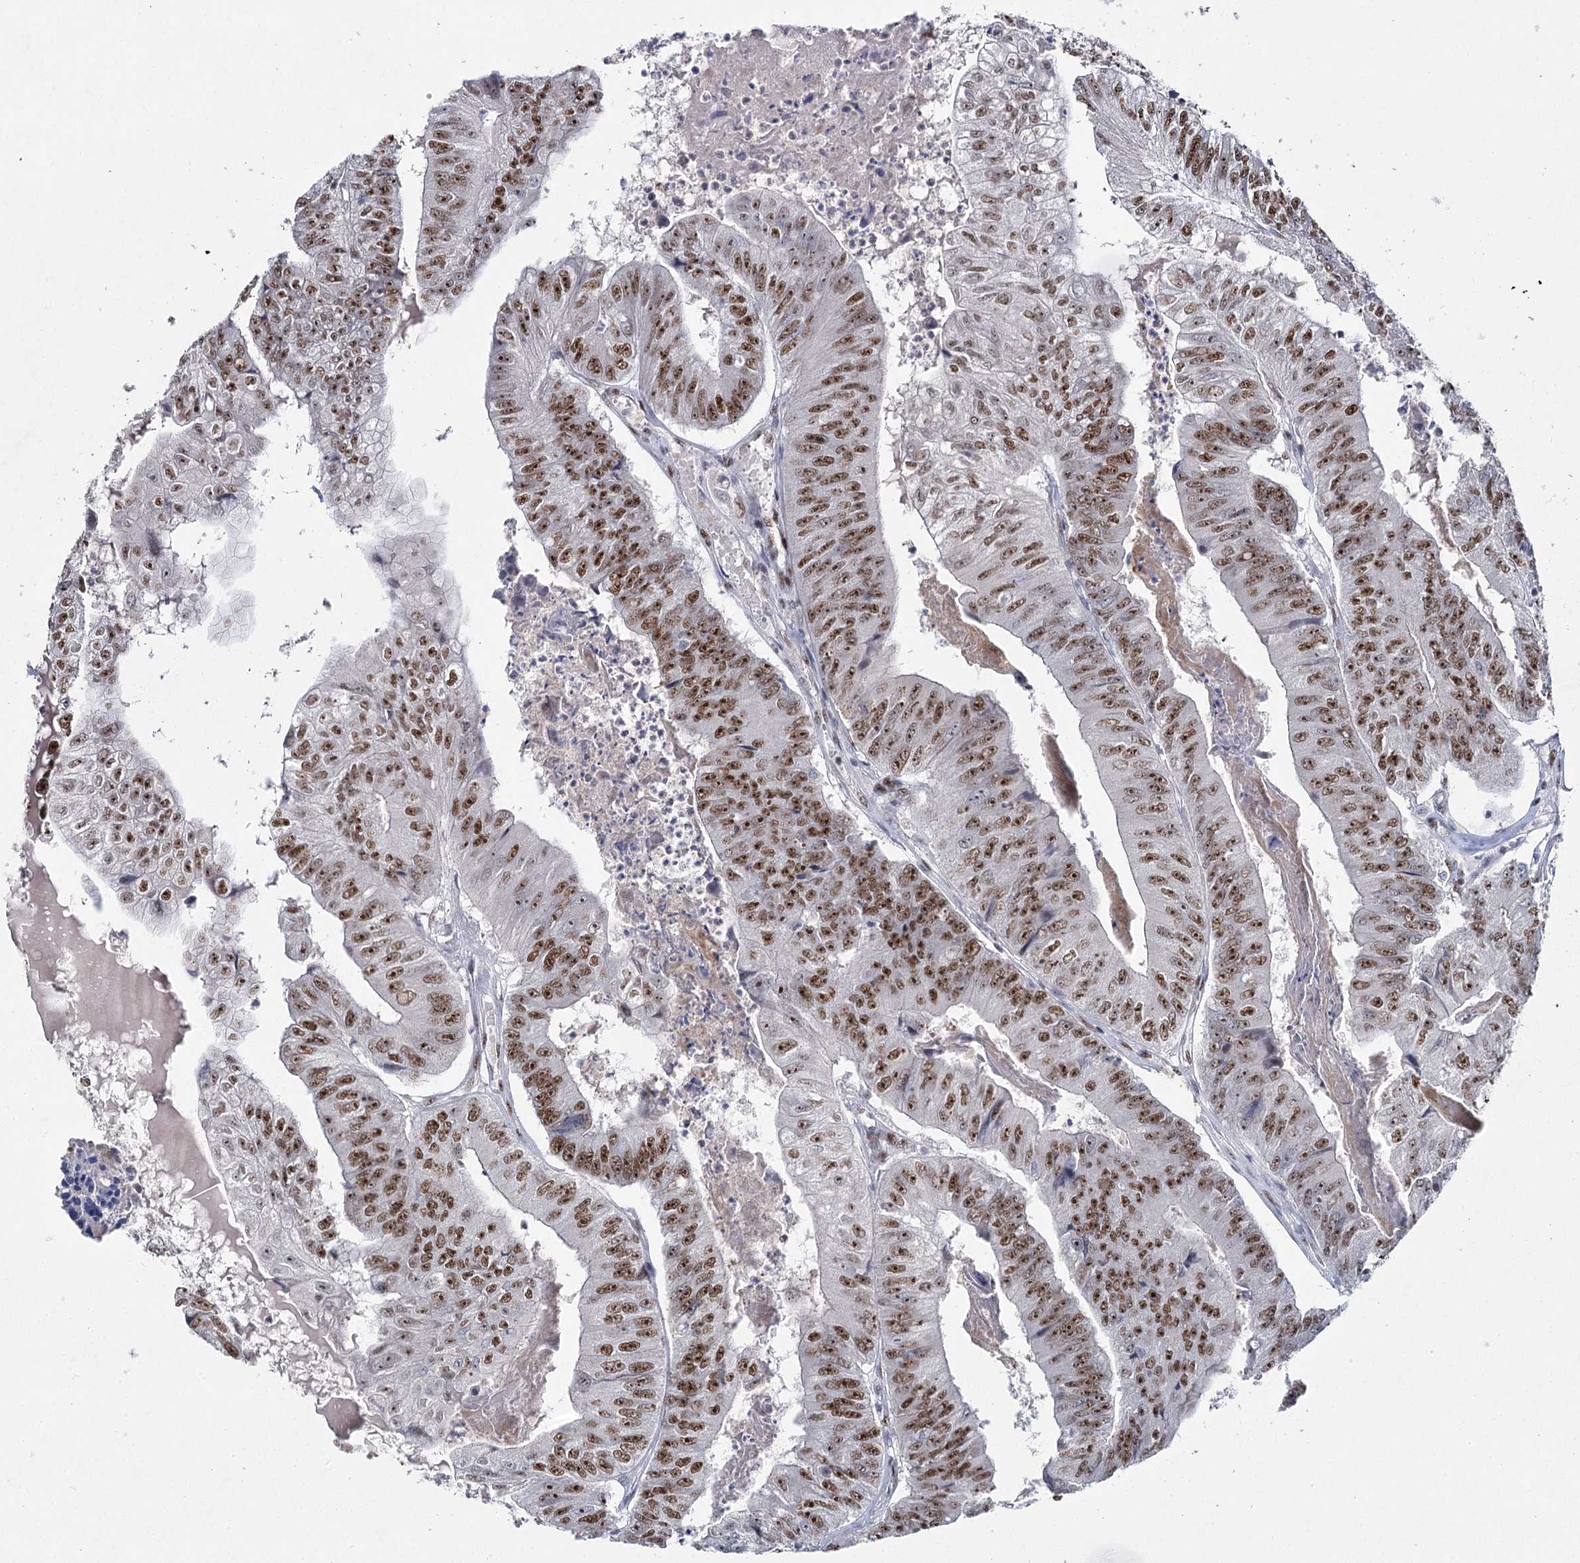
{"staining": {"intensity": "strong", "quantity": ">75%", "location": "nuclear"}, "tissue": "colorectal cancer", "cell_type": "Tumor cells", "image_type": "cancer", "snomed": [{"axis": "morphology", "description": "Adenocarcinoma, NOS"}, {"axis": "topography", "description": "Colon"}], "caption": "Colorectal cancer (adenocarcinoma) stained with DAB immunohistochemistry (IHC) shows high levels of strong nuclear expression in approximately >75% of tumor cells.", "gene": "SCAF8", "patient": {"sex": "female", "age": 67}}